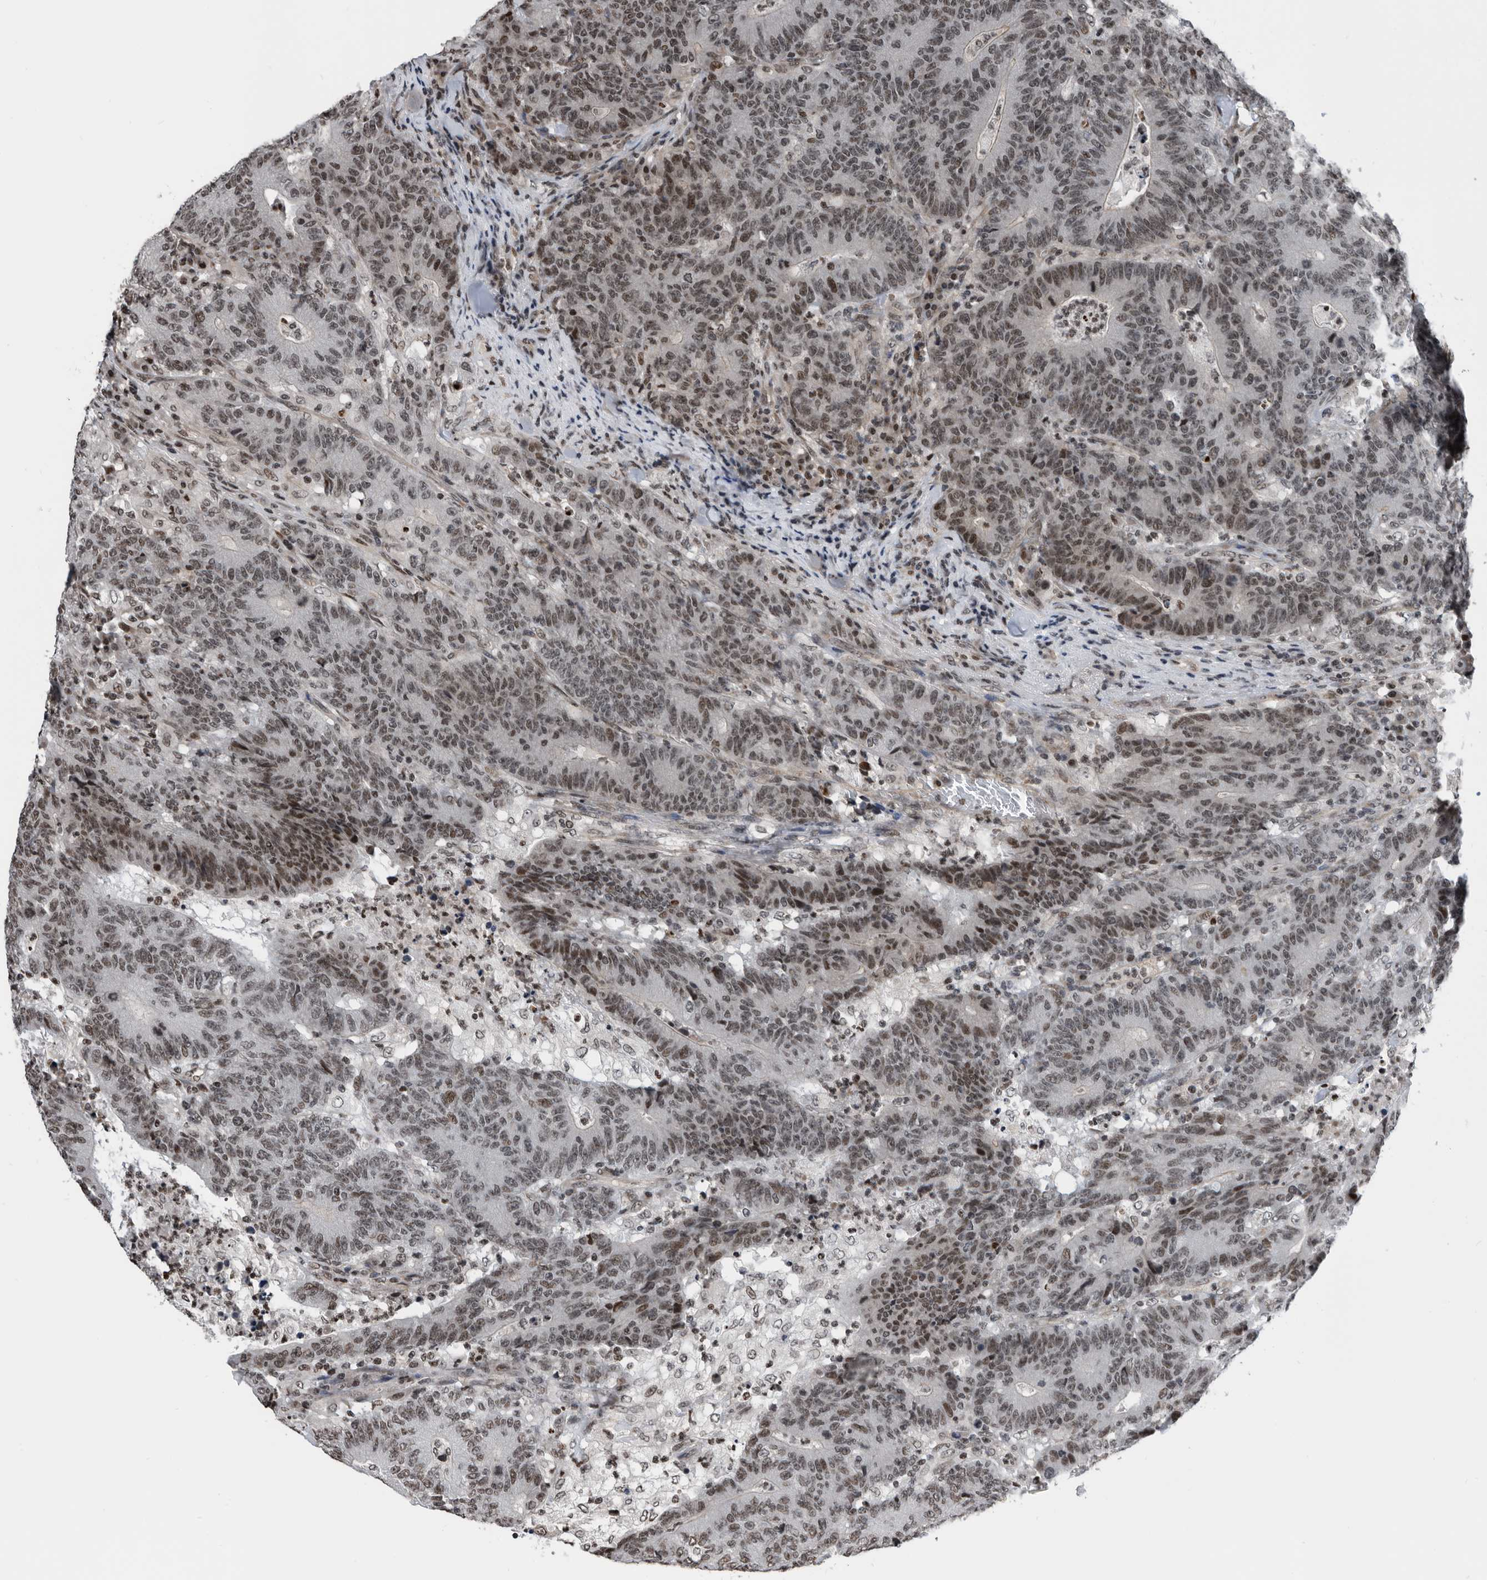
{"staining": {"intensity": "moderate", "quantity": "25%-75%", "location": "nuclear"}, "tissue": "colorectal cancer", "cell_type": "Tumor cells", "image_type": "cancer", "snomed": [{"axis": "morphology", "description": "Normal tissue, NOS"}, {"axis": "morphology", "description": "Adenocarcinoma, NOS"}, {"axis": "topography", "description": "Colon"}], "caption": "Immunohistochemistry (IHC) of colorectal cancer displays medium levels of moderate nuclear expression in about 25%-75% of tumor cells.", "gene": "SNRNP48", "patient": {"sex": "female", "age": 75}}